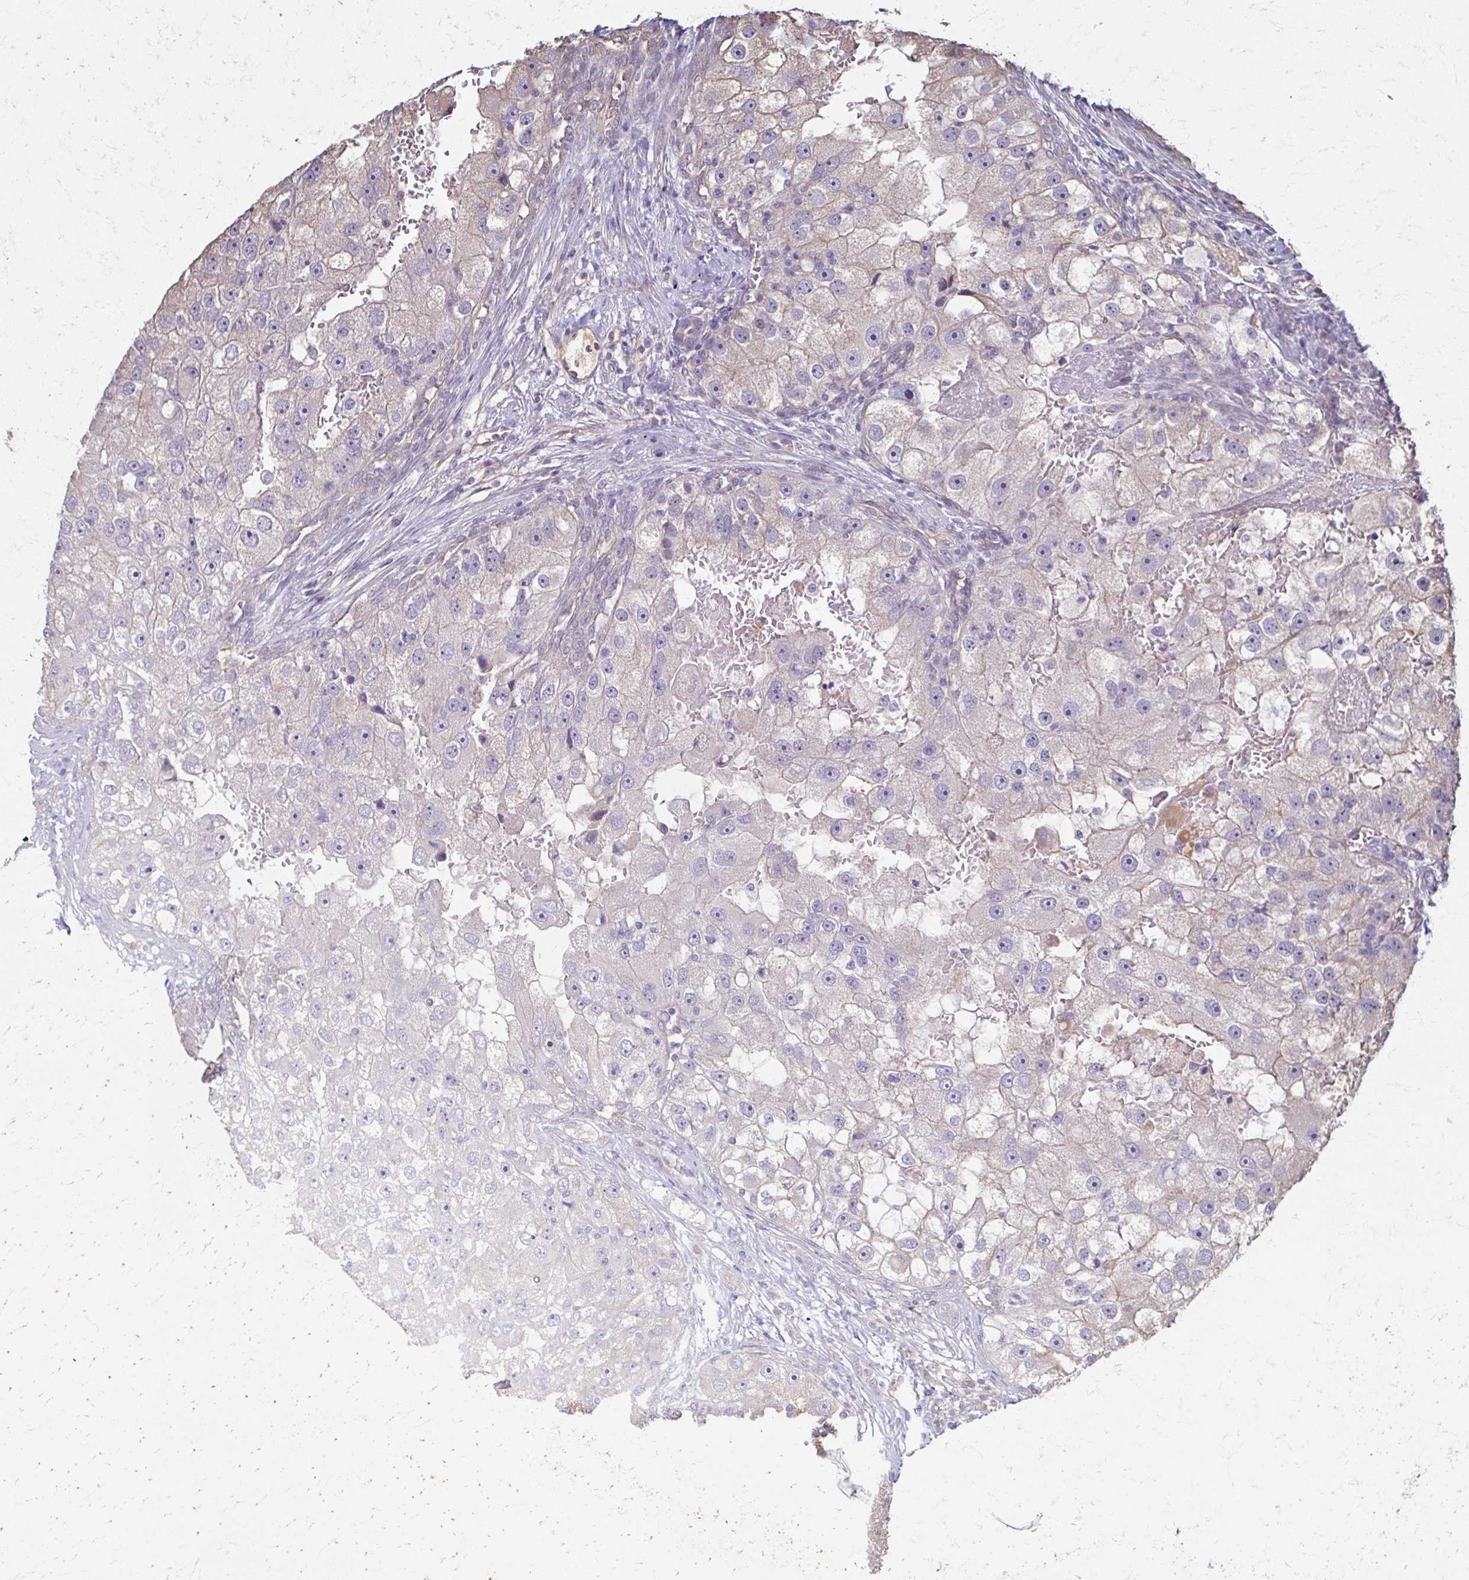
{"staining": {"intensity": "negative", "quantity": "none", "location": "none"}, "tissue": "renal cancer", "cell_type": "Tumor cells", "image_type": "cancer", "snomed": [{"axis": "morphology", "description": "Adenocarcinoma, NOS"}, {"axis": "topography", "description": "Kidney"}], "caption": "DAB immunohistochemical staining of renal cancer (adenocarcinoma) displays no significant staining in tumor cells.", "gene": "IL18BP", "patient": {"sex": "male", "age": 63}}